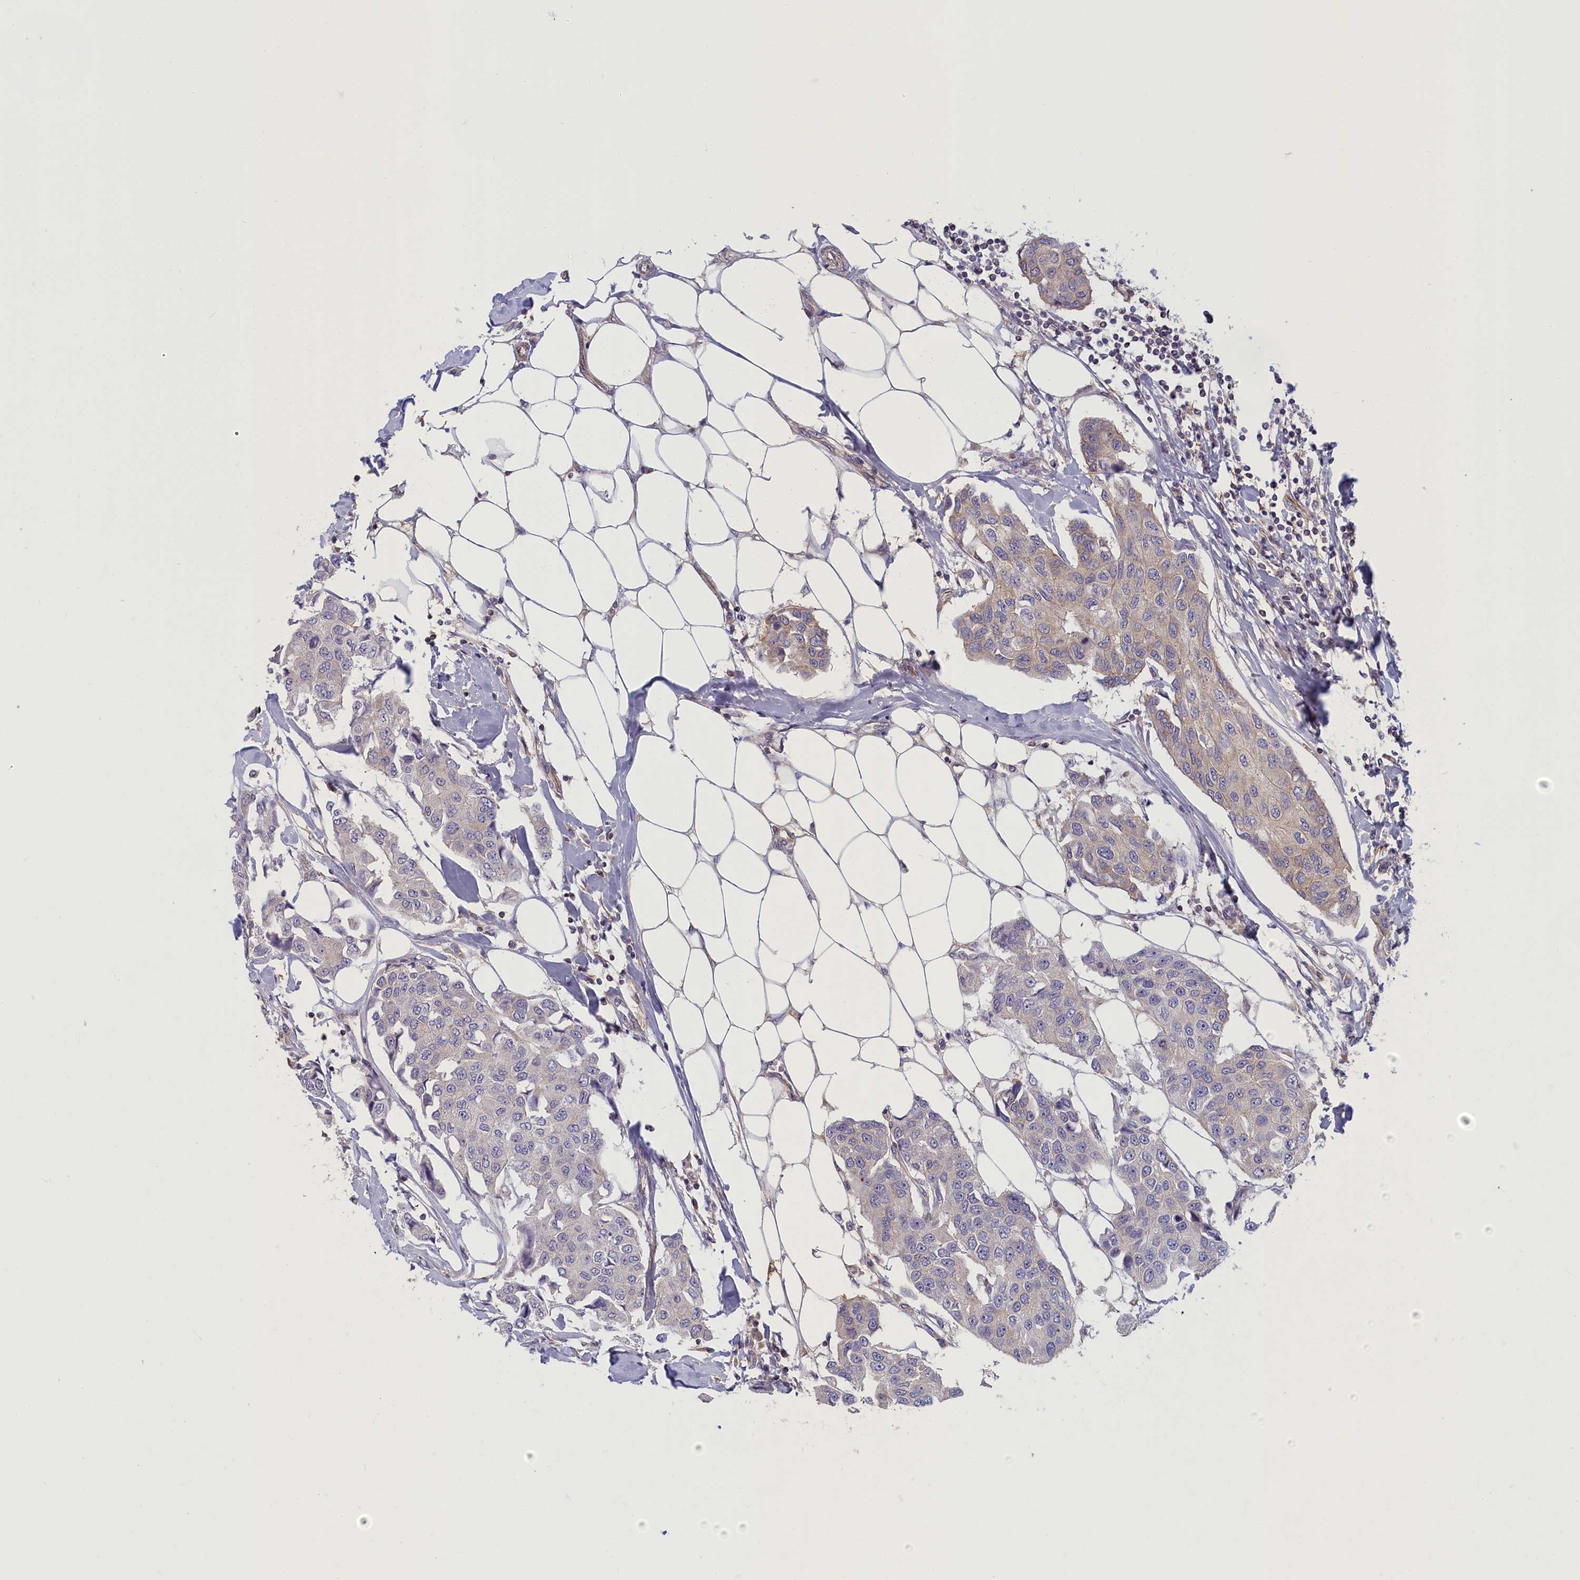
{"staining": {"intensity": "negative", "quantity": "none", "location": "none"}, "tissue": "breast cancer", "cell_type": "Tumor cells", "image_type": "cancer", "snomed": [{"axis": "morphology", "description": "Duct carcinoma"}, {"axis": "topography", "description": "Breast"}], "caption": "An immunohistochemistry histopathology image of breast infiltrating ductal carcinoma is shown. There is no staining in tumor cells of breast infiltrating ductal carcinoma.", "gene": "NOL10", "patient": {"sex": "female", "age": 80}}